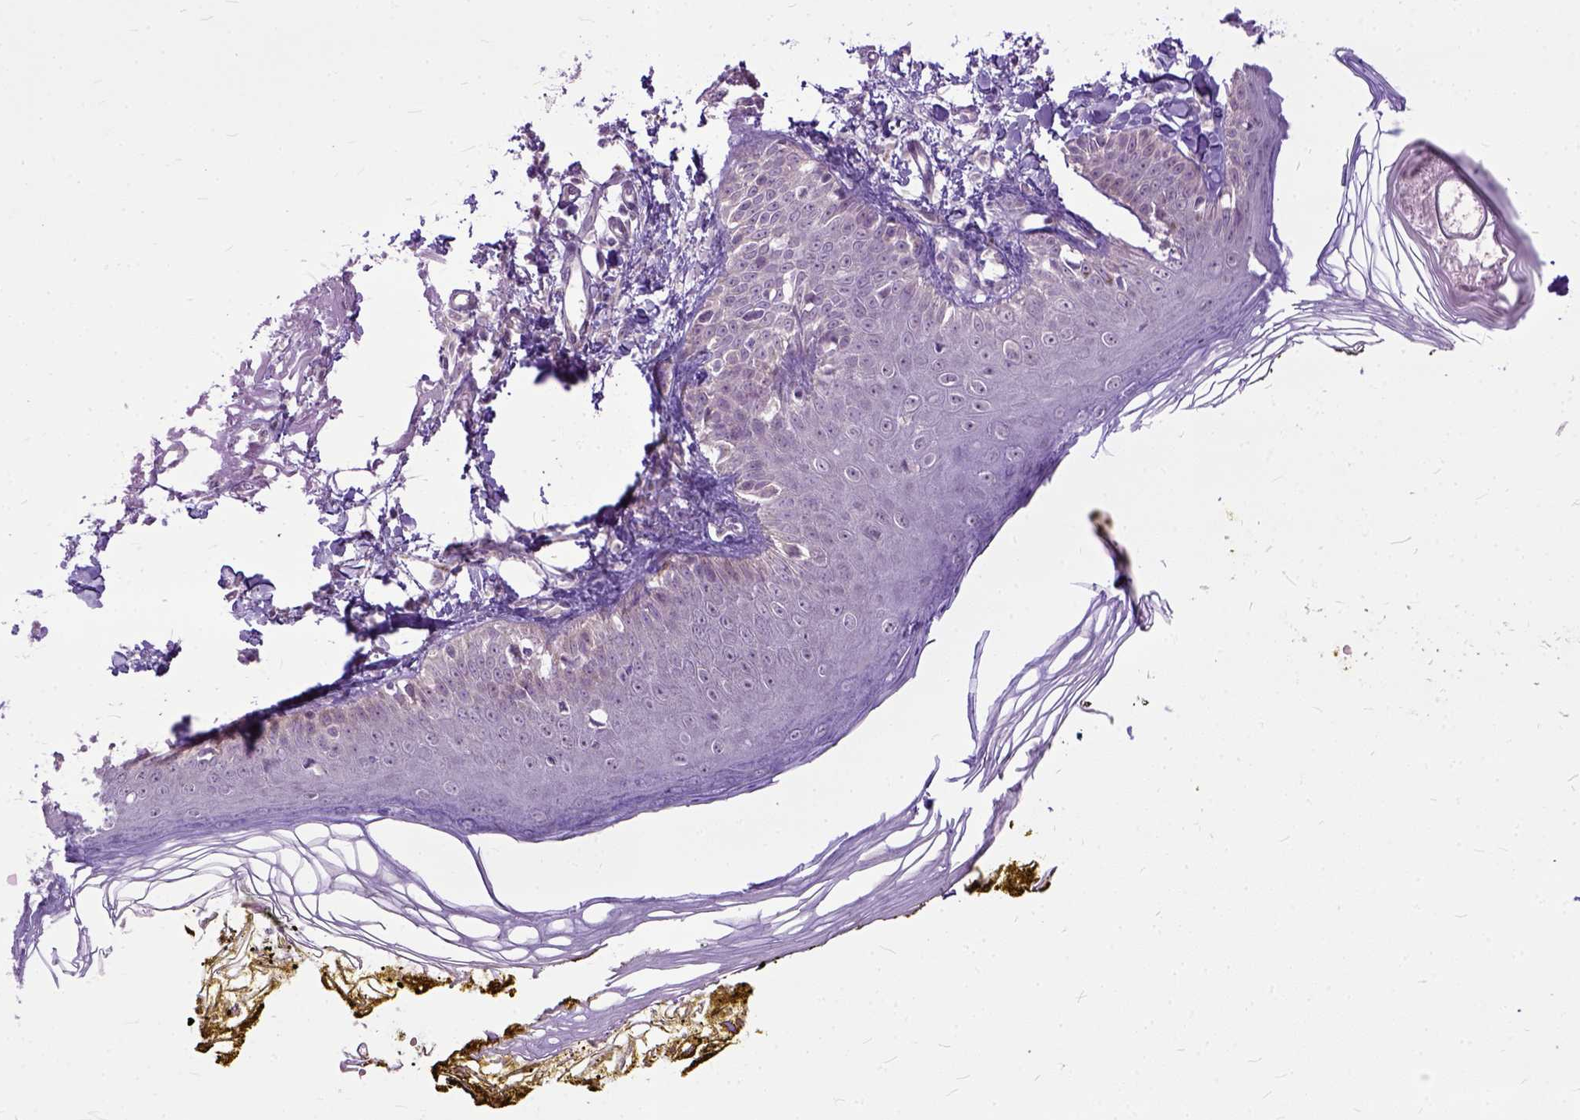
{"staining": {"intensity": "negative", "quantity": "none", "location": "none"}, "tissue": "skin", "cell_type": "Fibroblasts", "image_type": "normal", "snomed": [{"axis": "morphology", "description": "Normal tissue, NOS"}, {"axis": "topography", "description": "Skin"}], "caption": "This is a photomicrograph of immunohistochemistry staining of benign skin, which shows no staining in fibroblasts. The staining is performed using DAB brown chromogen with nuclei counter-stained in using hematoxylin.", "gene": "TCEAL7", "patient": {"sex": "male", "age": 76}}